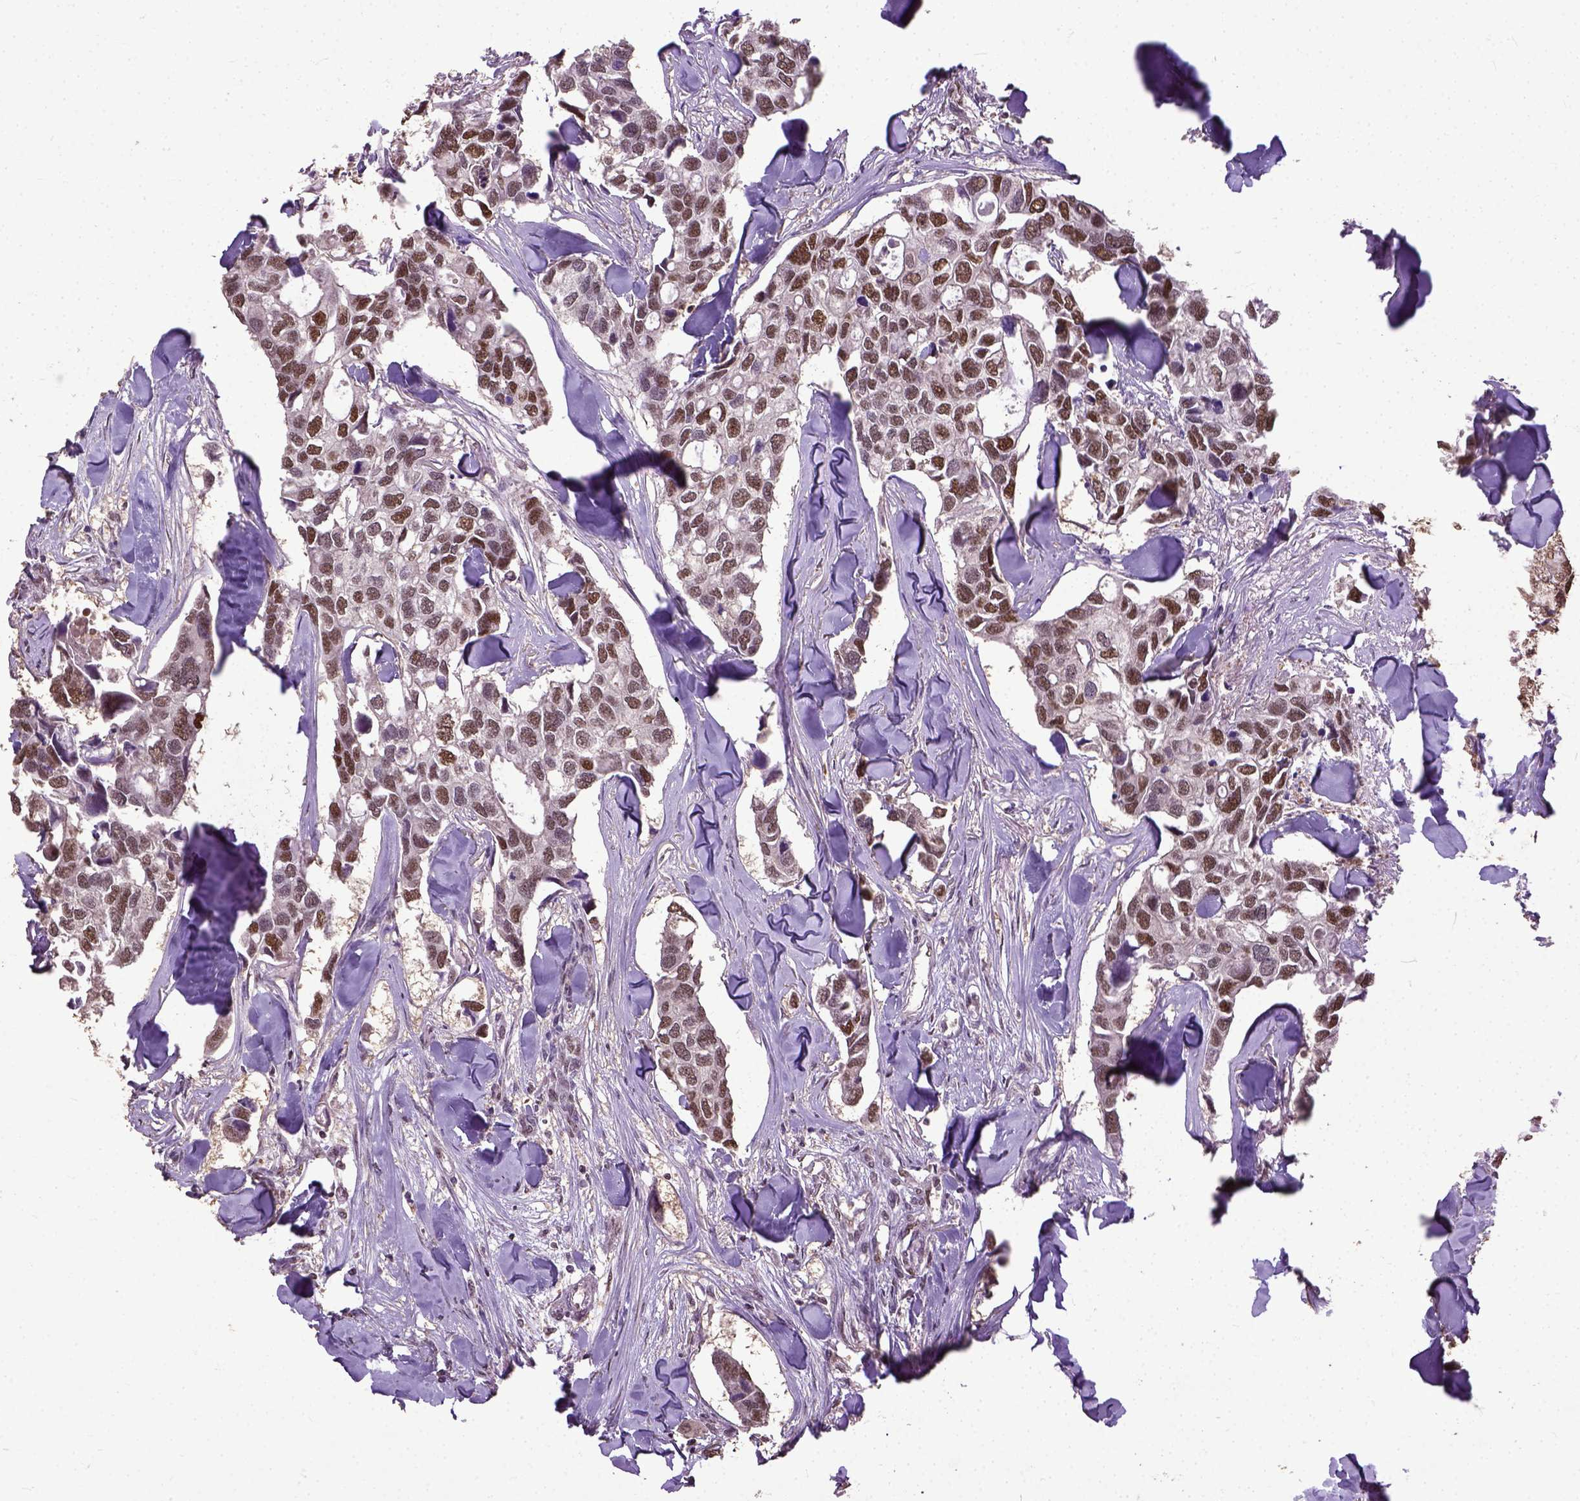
{"staining": {"intensity": "moderate", "quantity": ">75%", "location": "nuclear"}, "tissue": "breast cancer", "cell_type": "Tumor cells", "image_type": "cancer", "snomed": [{"axis": "morphology", "description": "Duct carcinoma"}, {"axis": "topography", "description": "Breast"}], "caption": "Moderate nuclear staining for a protein is identified in about >75% of tumor cells of infiltrating ductal carcinoma (breast) using immunohistochemistry.", "gene": "UBA3", "patient": {"sex": "female", "age": 83}}